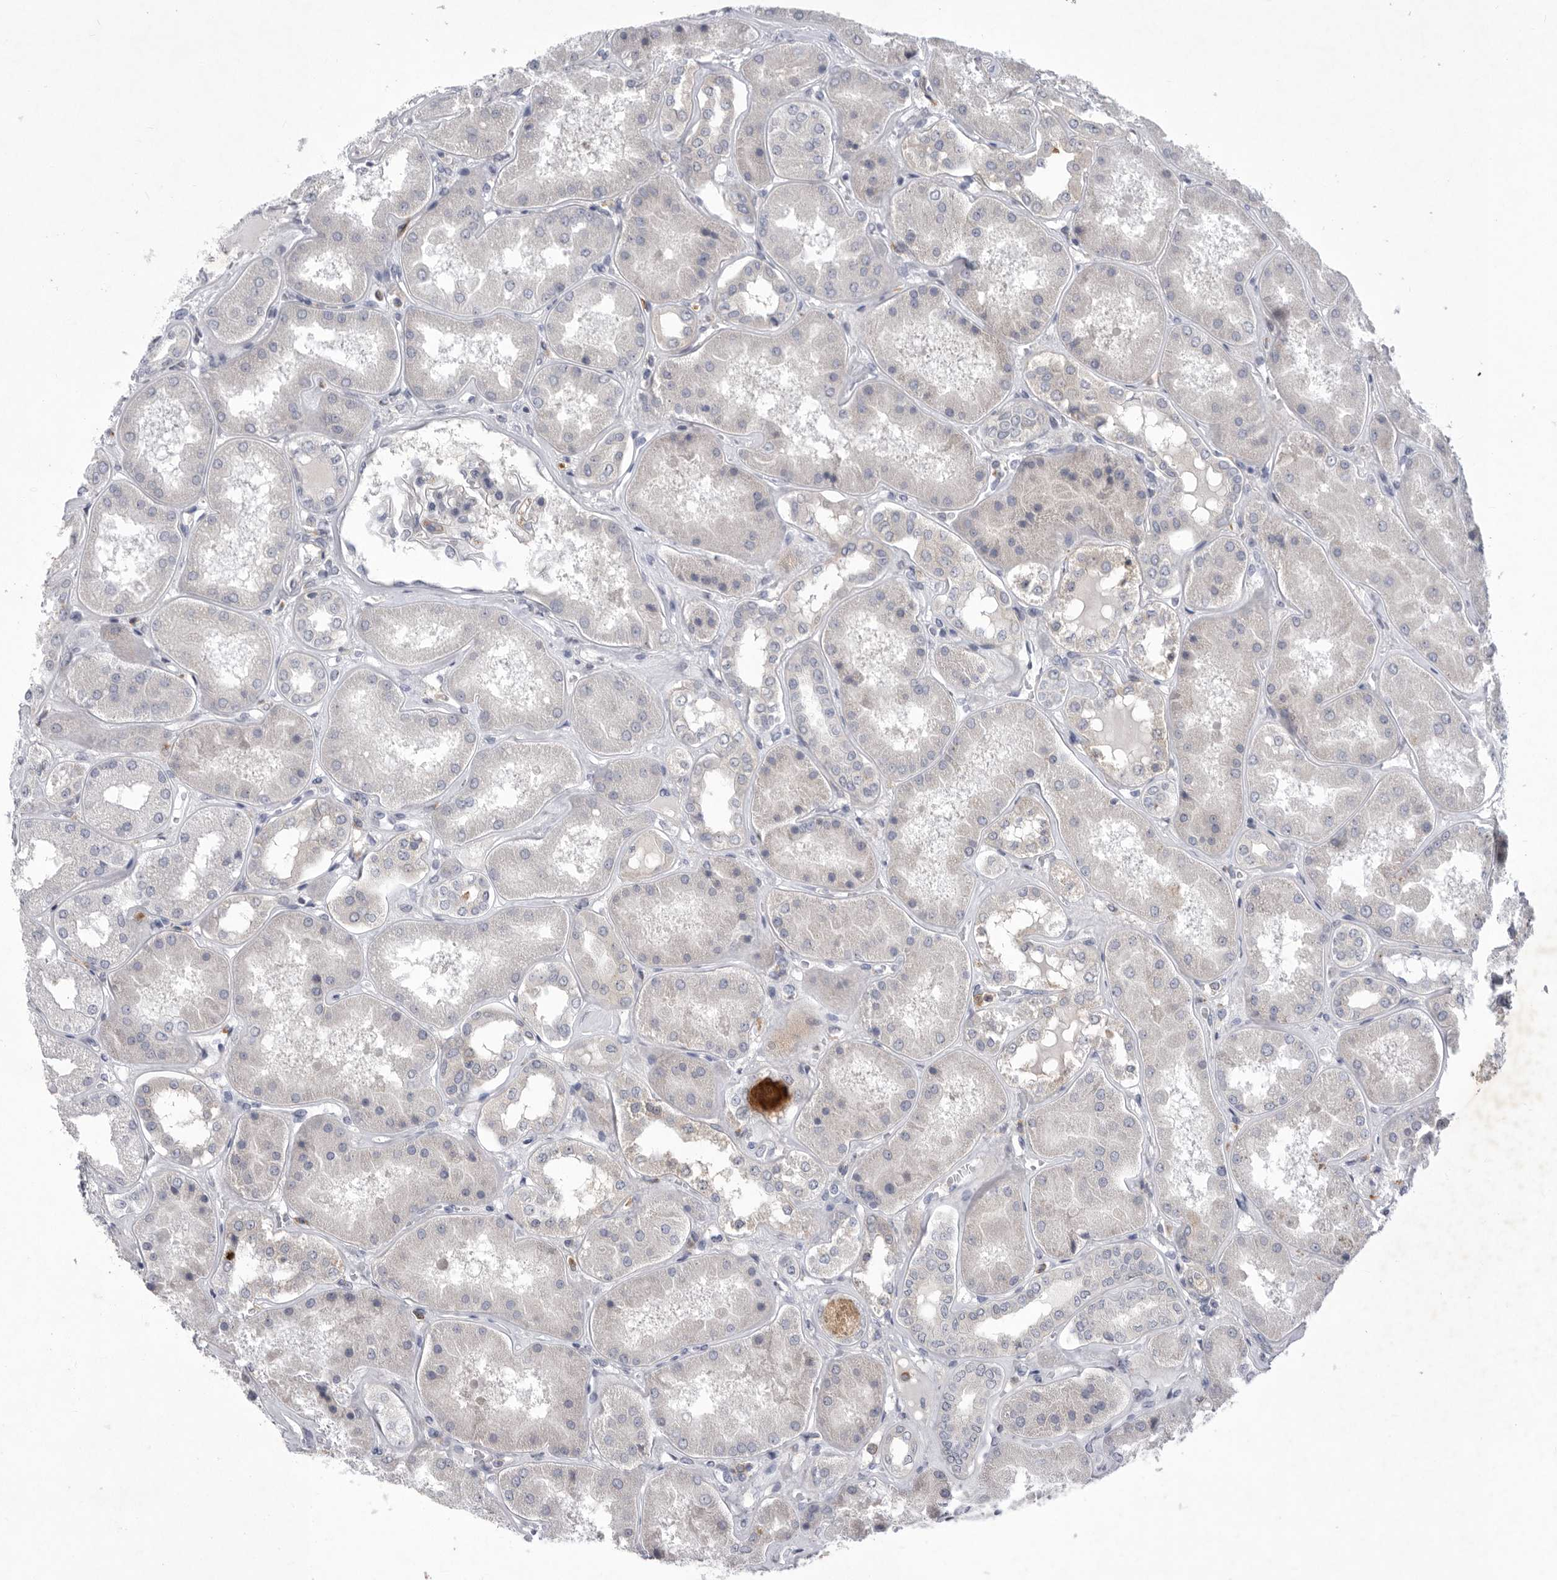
{"staining": {"intensity": "negative", "quantity": "none", "location": "none"}, "tissue": "kidney", "cell_type": "Cells in glomeruli", "image_type": "normal", "snomed": [{"axis": "morphology", "description": "Normal tissue, NOS"}, {"axis": "topography", "description": "Kidney"}], "caption": "Cells in glomeruli are negative for brown protein staining in normal kidney. Brightfield microscopy of immunohistochemistry (IHC) stained with DAB (3,3'-diaminobenzidine) (brown) and hematoxylin (blue), captured at high magnification.", "gene": "SIGLEC10", "patient": {"sex": "female", "age": 56}}